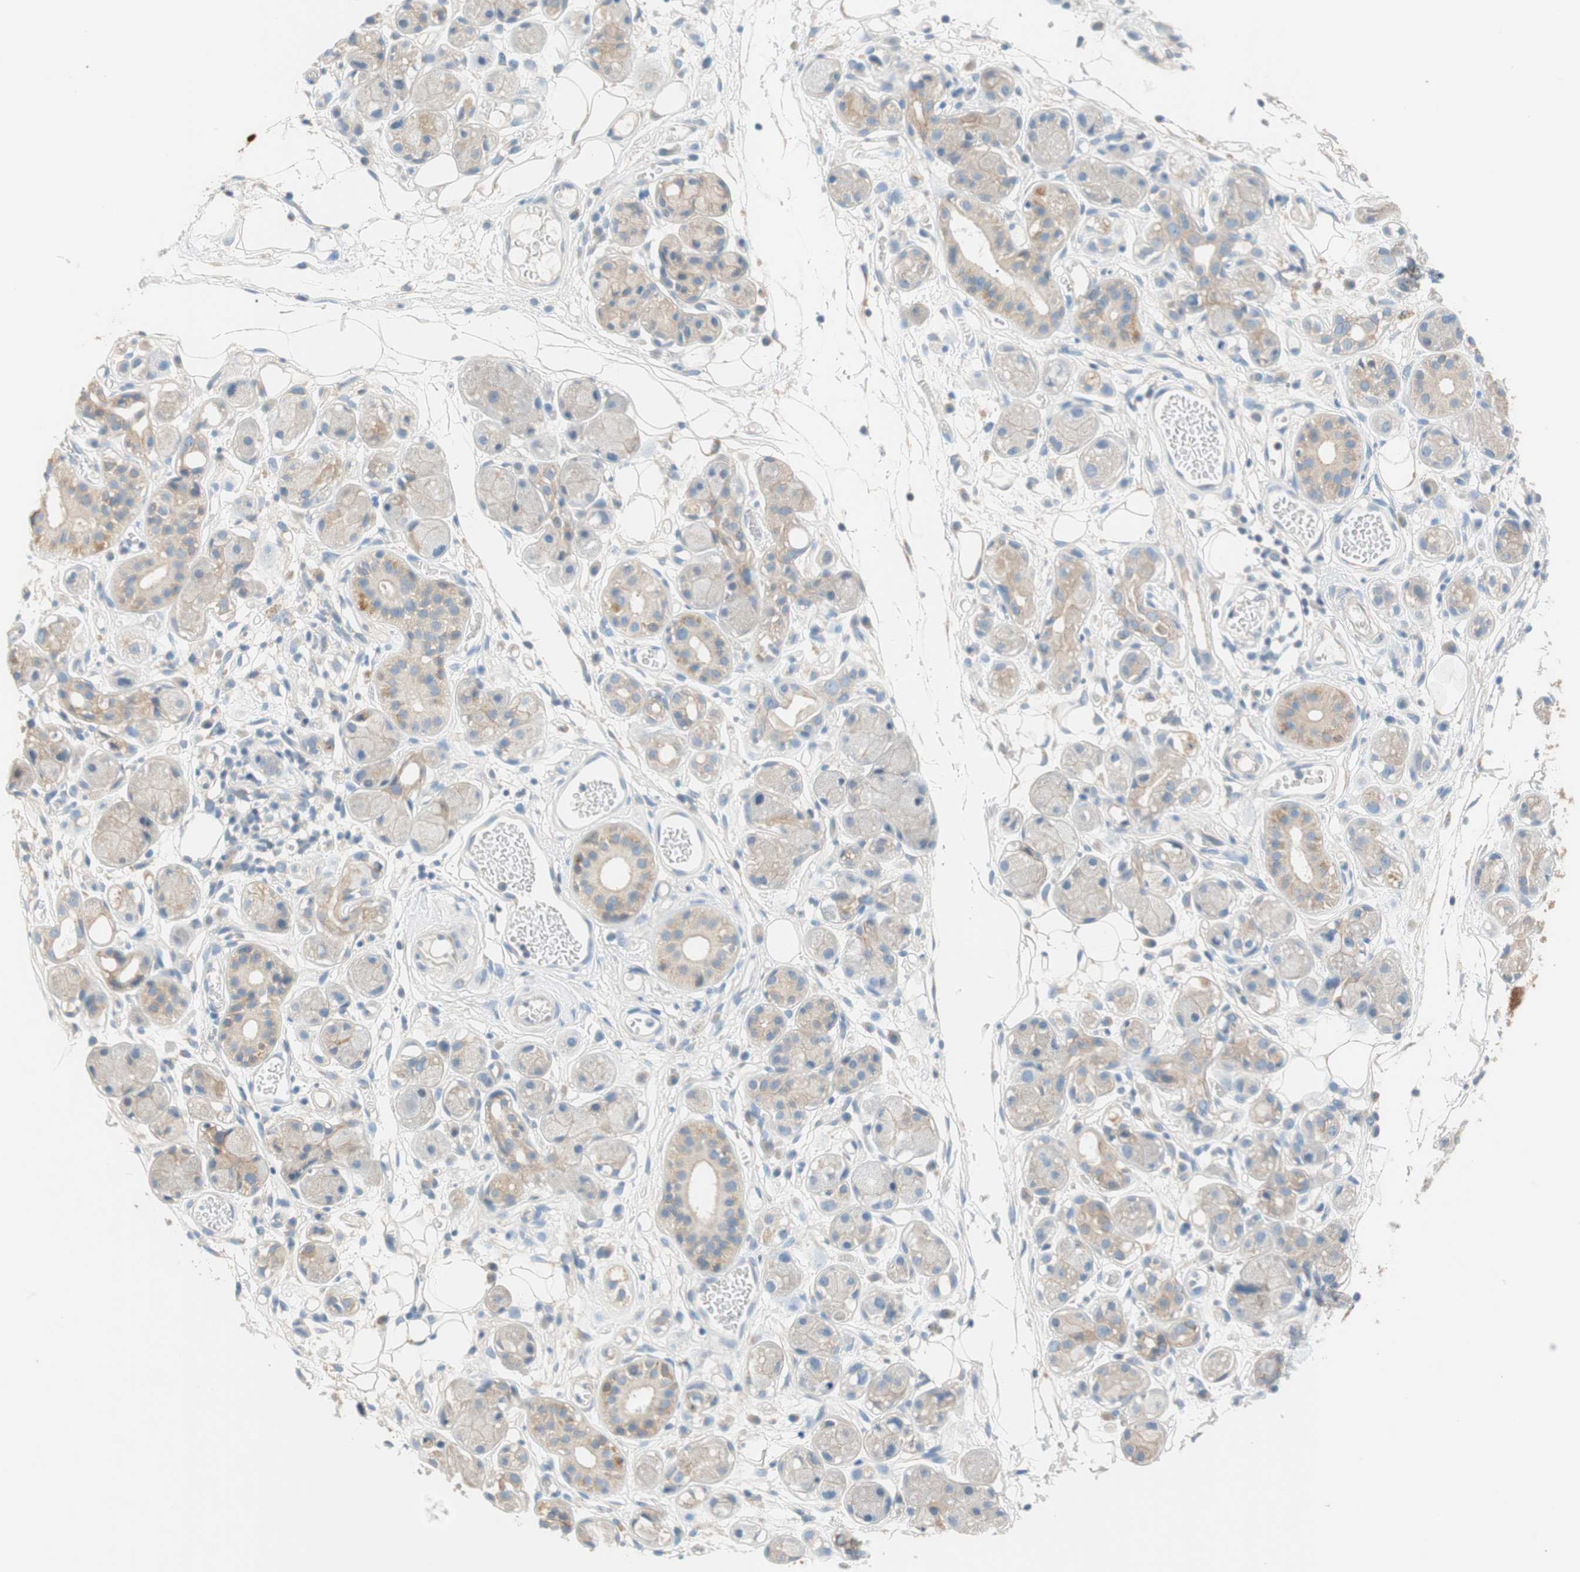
{"staining": {"intensity": "negative", "quantity": "none", "location": "none"}, "tissue": "adipose tissue", "cell_type": "Adipocytes", "image_type": "normal", "snomed": [{"axis": "morphology", "description": "Normal tissue, NOS"}, {"axis": "morphology", "description": "Inflammation, NOS"}, {"axis": "topography", "description": "Vascular tissue"}, {"axis": "topography", "description": "Salivary gland"}], "caption": "Adipocytes are negative for protein expression in benign human adipose tissue. (DAB IHC visualized using brightfield microscopy, high magnification).", "gene": "GLUL", "patient": {"sex": "female", "age": 75}}